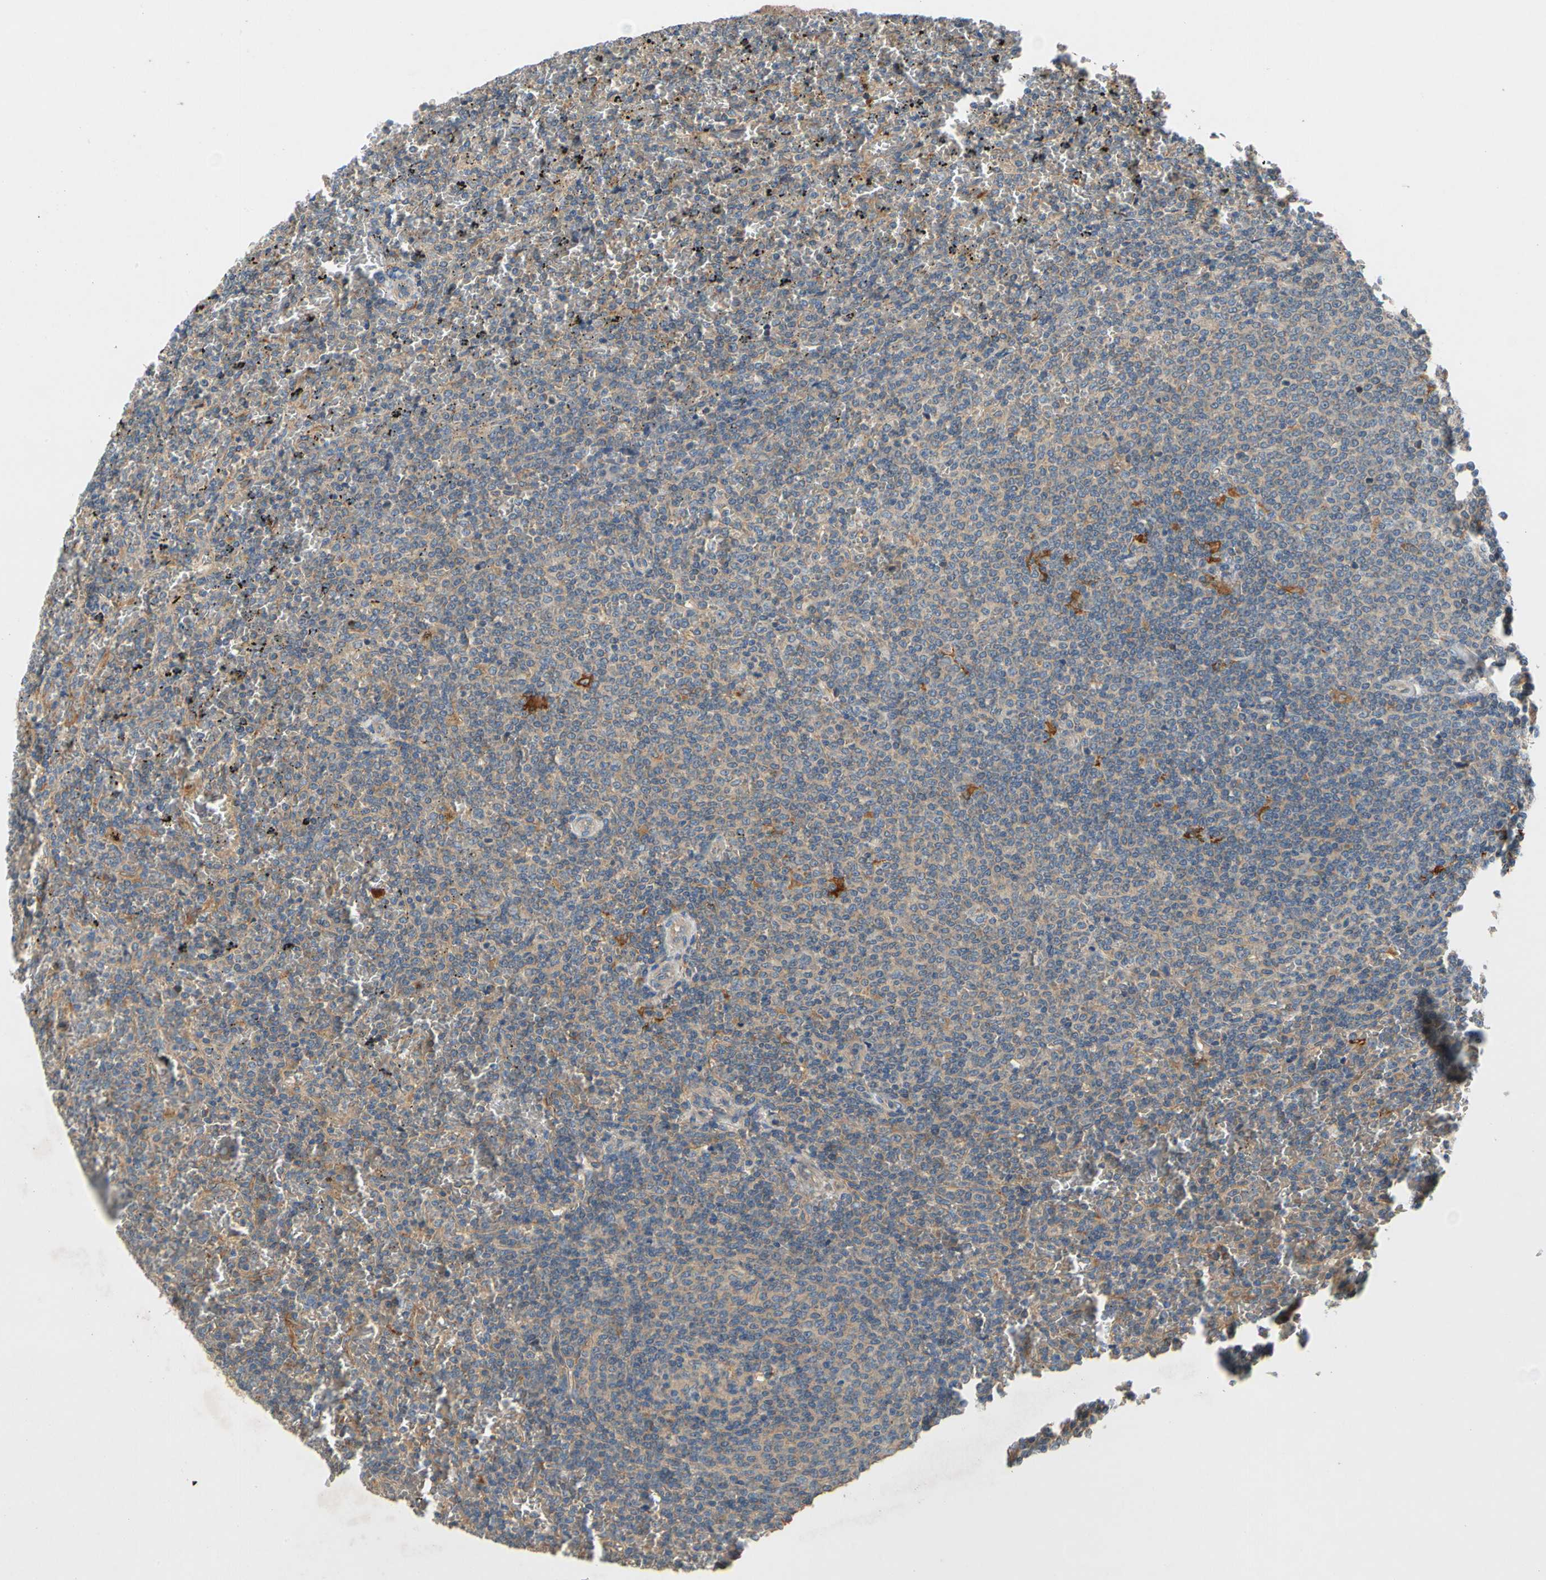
{"staining": {"intensity": "negative", "quantity": "none", "location": "none"}, "tissue": "lymphoma", "cell_type": "Tumor cells", "image_type": "cancer", "snomed": [{"axis": "morphology", "description": "Malignant lymphoma, non-Hodgkin's type, Low grade"}, {"axis": "topography", "description": "Spleen"}], "caption": "Immunohistochemistry (IHC) of malignant lymphoma, non-Hodgkin's type (low-grade) exhibits no staining in tumor cells.", "gene": "USP46", "patient": {"sex": "female", "age": 77}}